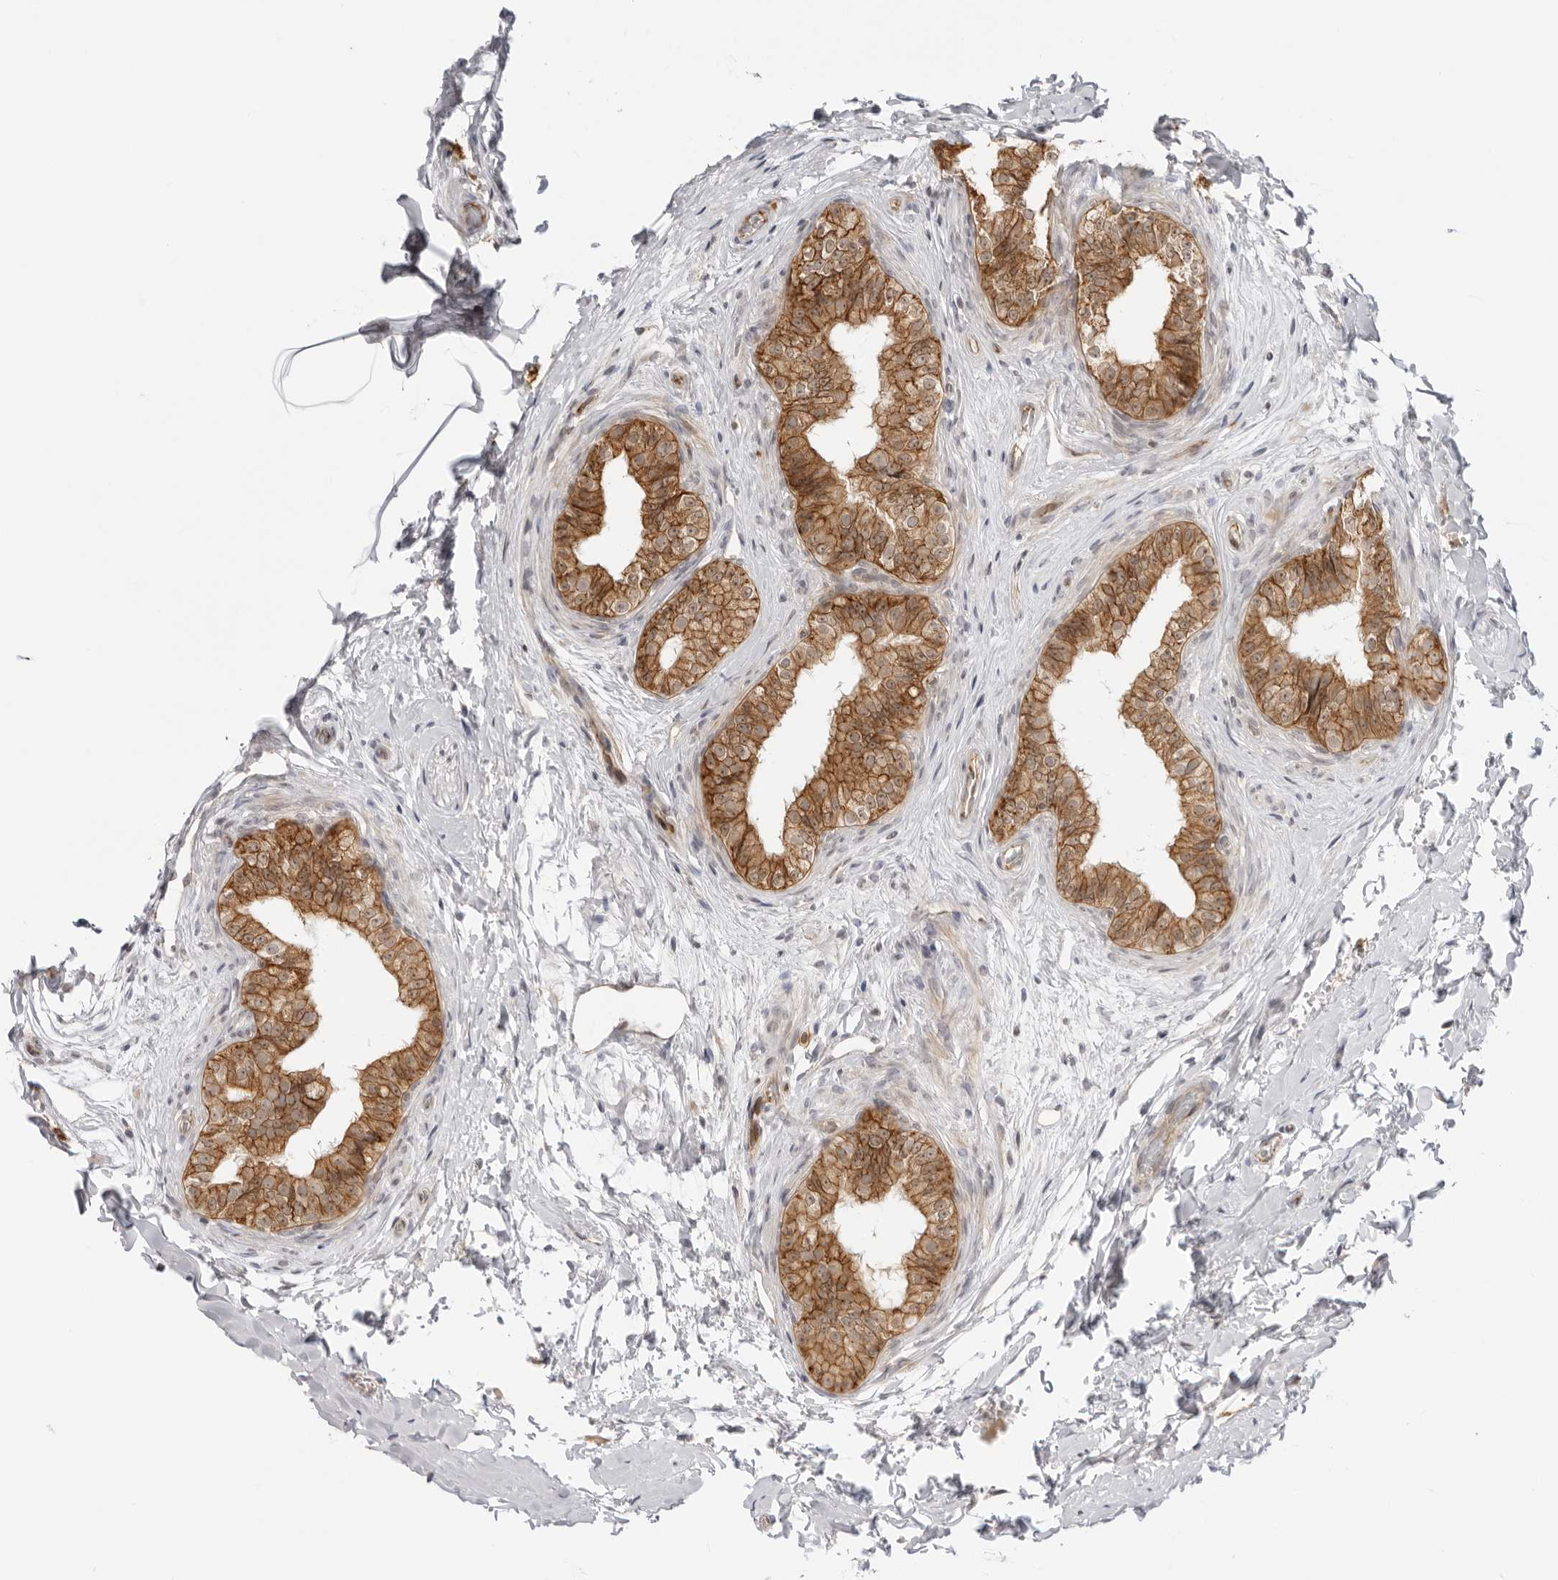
{"staining": {"intensity": "strong", "quantity": ">75%", "location": "cytoplasmic/membranous"}, "tissue": "epididymis", "cell_type": "Glandular cells", "image_type": "normal", "snomed": [{"axis": "morphology", "description": "Normal tissue, NOS"}, {"axis": "topography", "description": "Testis"}, {"axis": "topography", "description": "Epididymis"}], "caption": "There is high levels of strong cytoplasmic/membranous staining in glandular cells of normal epididymis, as demonstrated by immunohistochemical staining (brown color).", "gene": "TRAPPC3", "patient": {"sex": "male", "age": 36}}